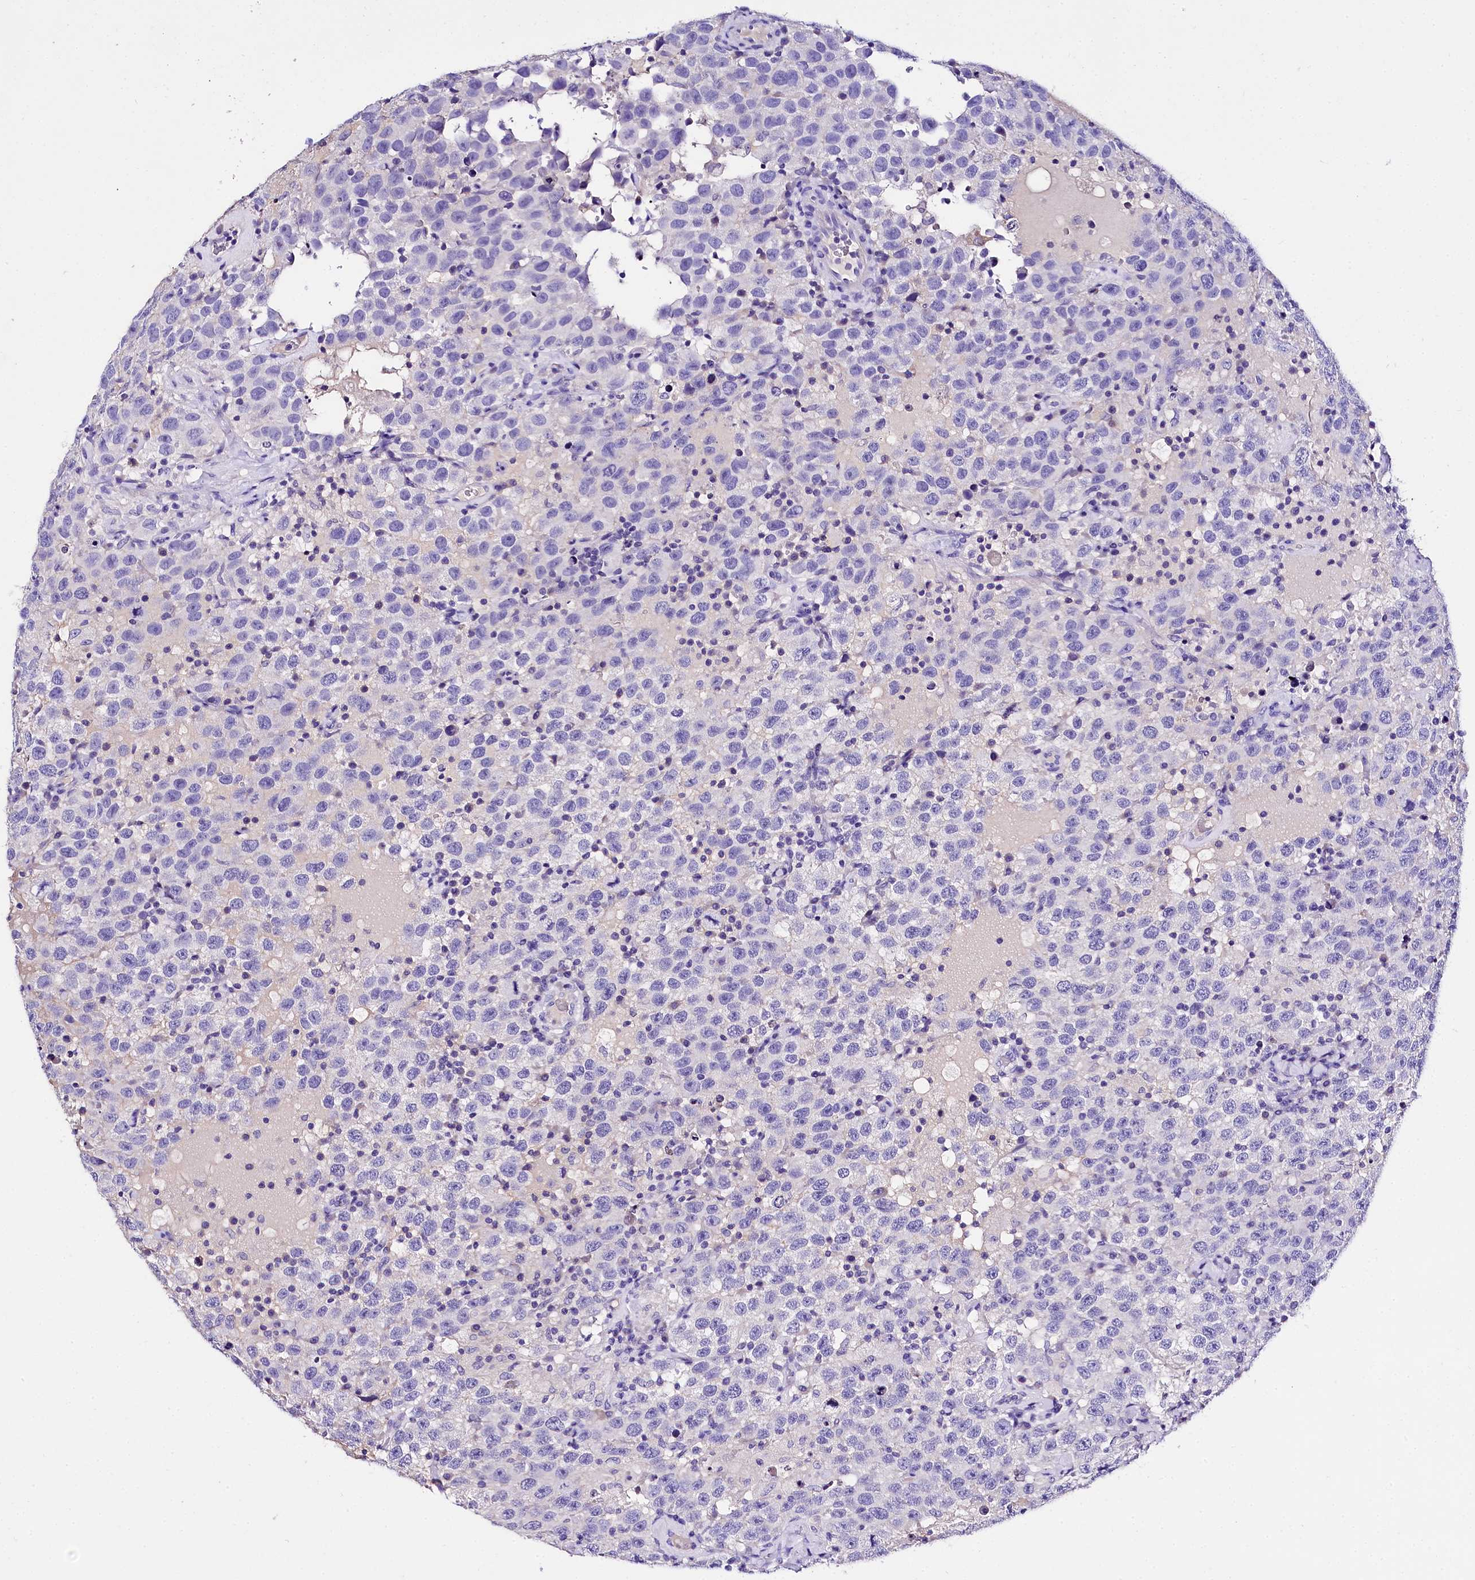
{"staining": {"intensity": "negative", "quantity": "none", "location": "none"}, "tissue": "testis cancer", "cell_type": "Tumor cells", "image_type": "cancer", "snomed": [{"axis": "morphology", "description": "Seminoma, NOS"}, {"axis": "topography", "description": "Testis"}], "caption": "Immunohistochemical staining of human testis cancer (seminoma) shows no significant expression in tumor cells. The staining was performed using DAB to visualize the protein expression in brown, while the nuclei were stained in blue with hematoxylin (Magnification: 20x).", "gene": "A2ML1", "patient": {"sex": "male", "age": 41}}